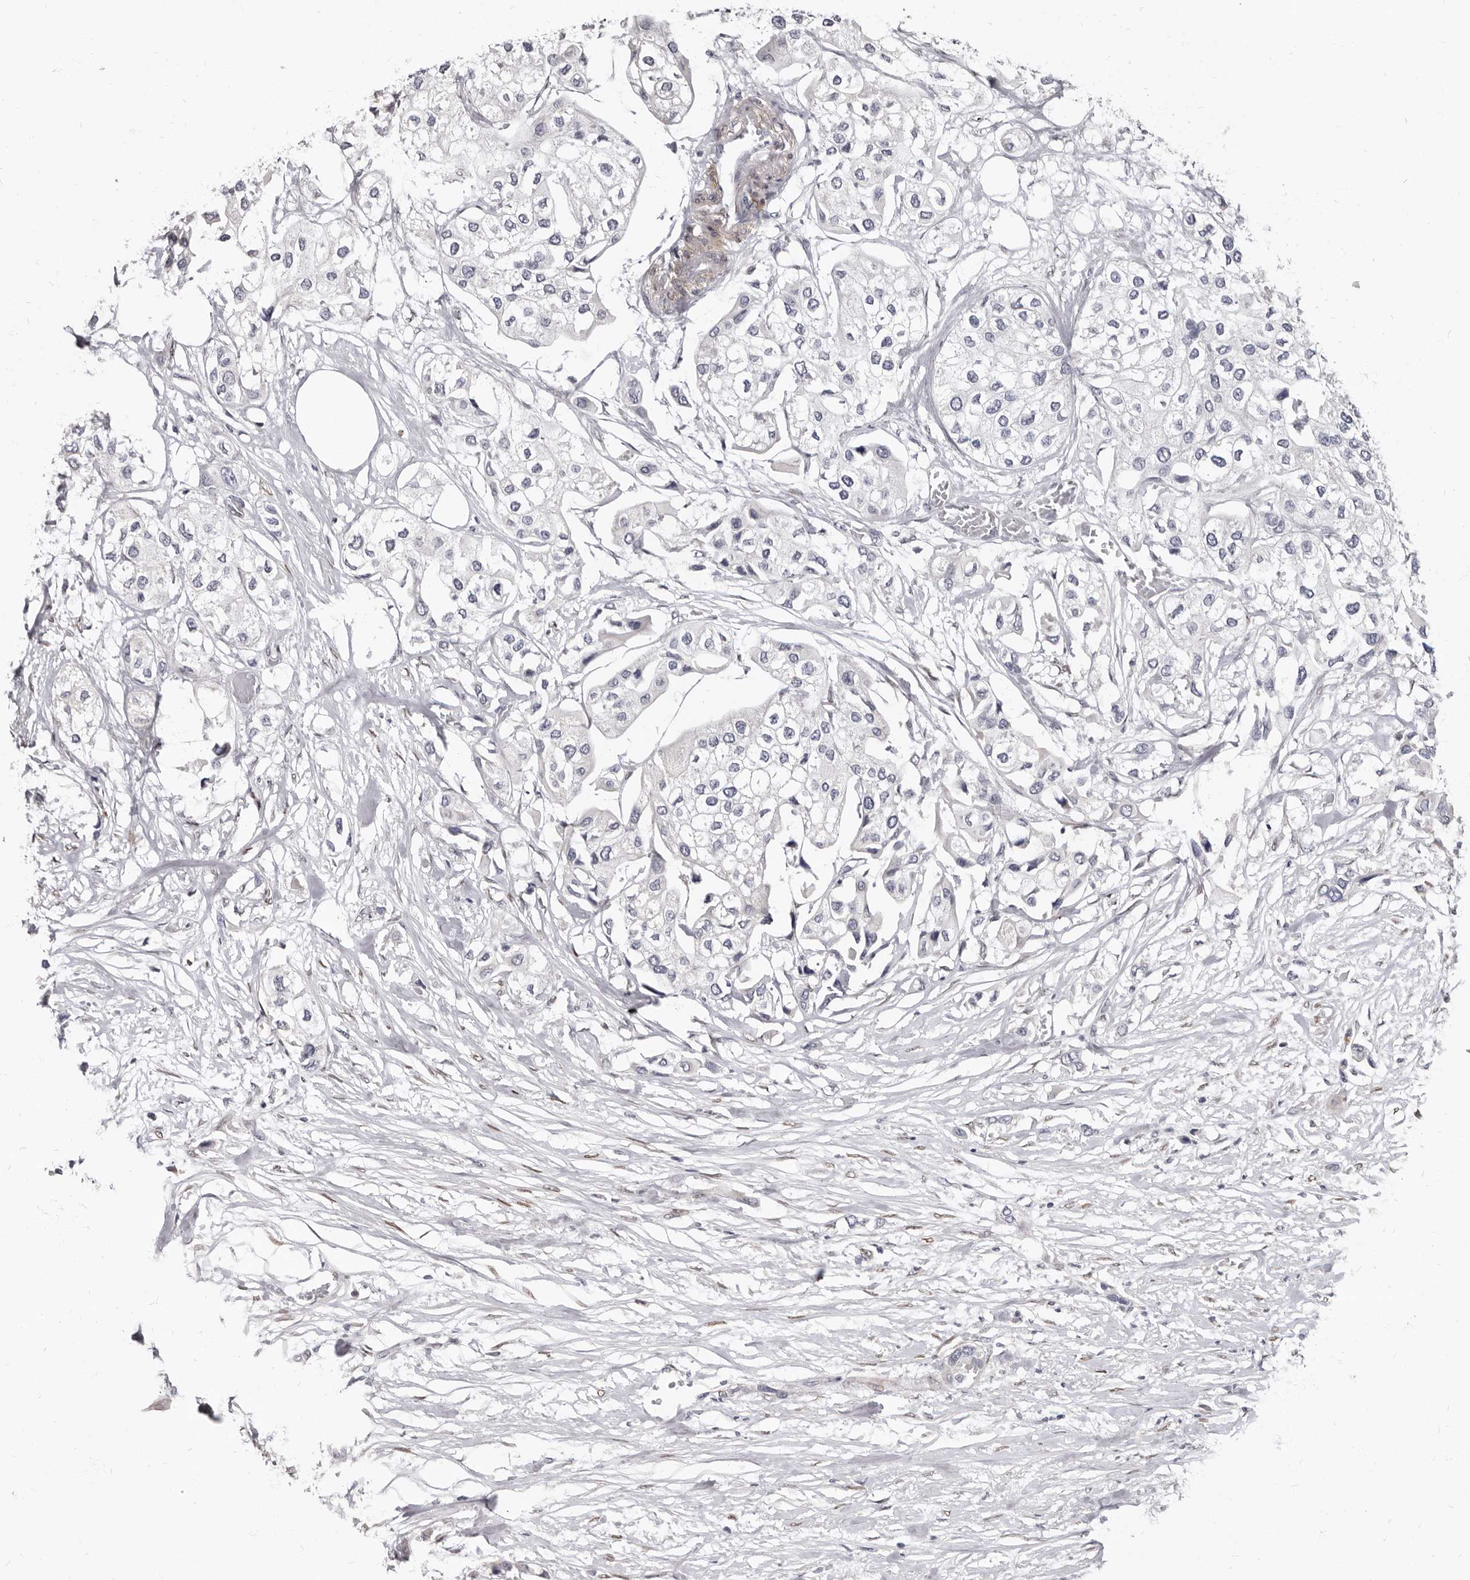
{"staining": {"intensity": "negative", "quantity": "none", "location": "none"}, "tissue": "urothelial cancer", "cell_type": "Tumor cells", "image_type": "cancer", "snomed": [{"axis": "morphology", "description": "Urothelial carcinoma, High grade"}, {"axis": "topography", "description": "Urinary bladder"}], "caption": "Immunohistochemistry of human high-grade urothelial carcinoma reveals no staining in tumor cells.", "gene": "MRGPRF", "patient": {"sex": "male", "age": 64}}